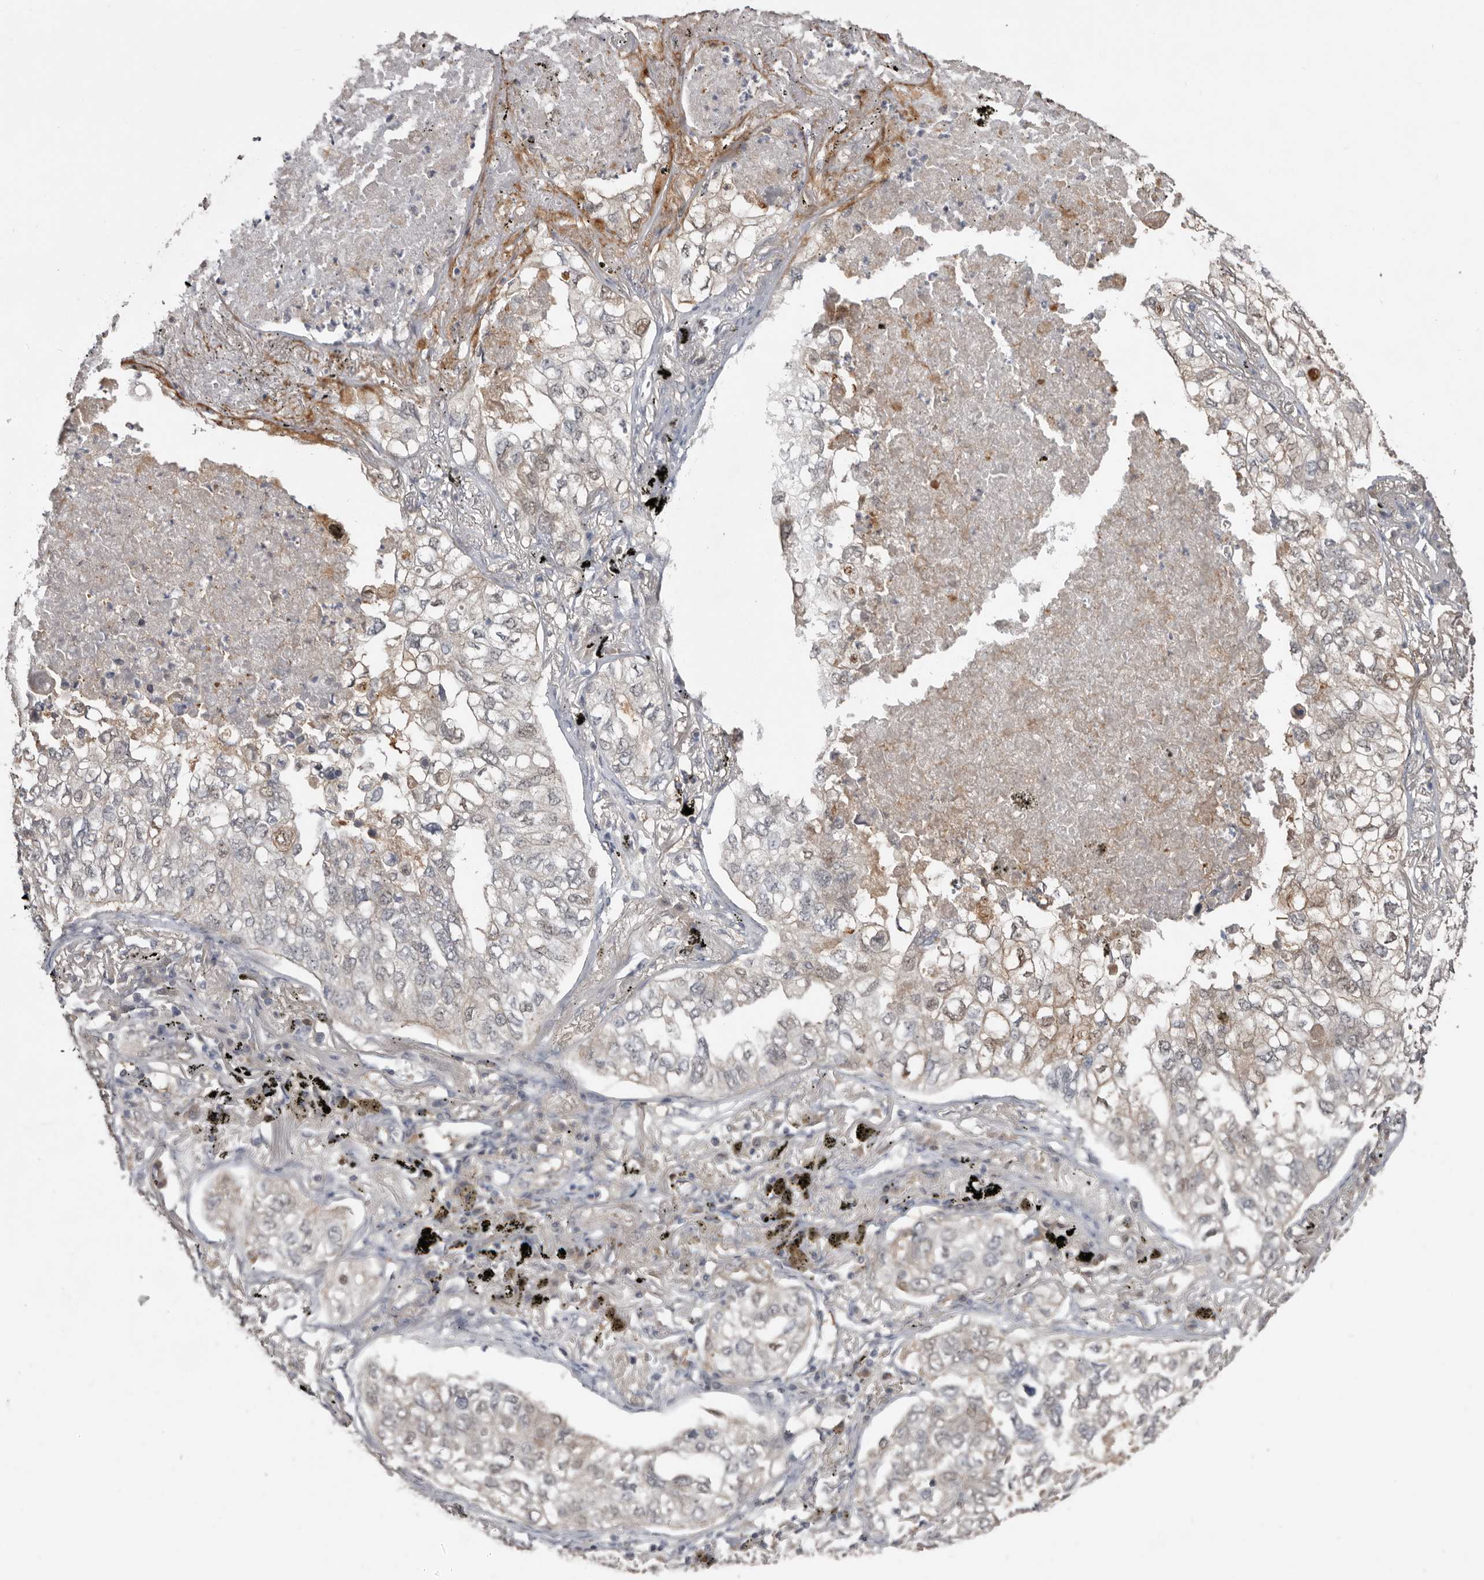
{"staining": {"intensity": "weak", "quantity": "25%-75%", "location": "cytoplasmic/membranous"}, "tissue": "lung cancer", "cell_type": "Tumor cells", "image_type": "cancer", "snomed": [{"axis": "morphology", "description": "Adenocarcinoma, NOS"}, {"axis": "topography", "description": "Lung"}], "caption": "IHC histopathology image of neoplastic tissue: adenocarcinoma (lung) stained using immunohistochemistry (IHC) exhibits low levels of weak protein expression localized specifically in the cytoplasmic/membranous of tumor cells, appearing as a cytoplasmic/membranous brown color.", "gene": "RBKS", "patient": {"sex": "male", "age": 65}}